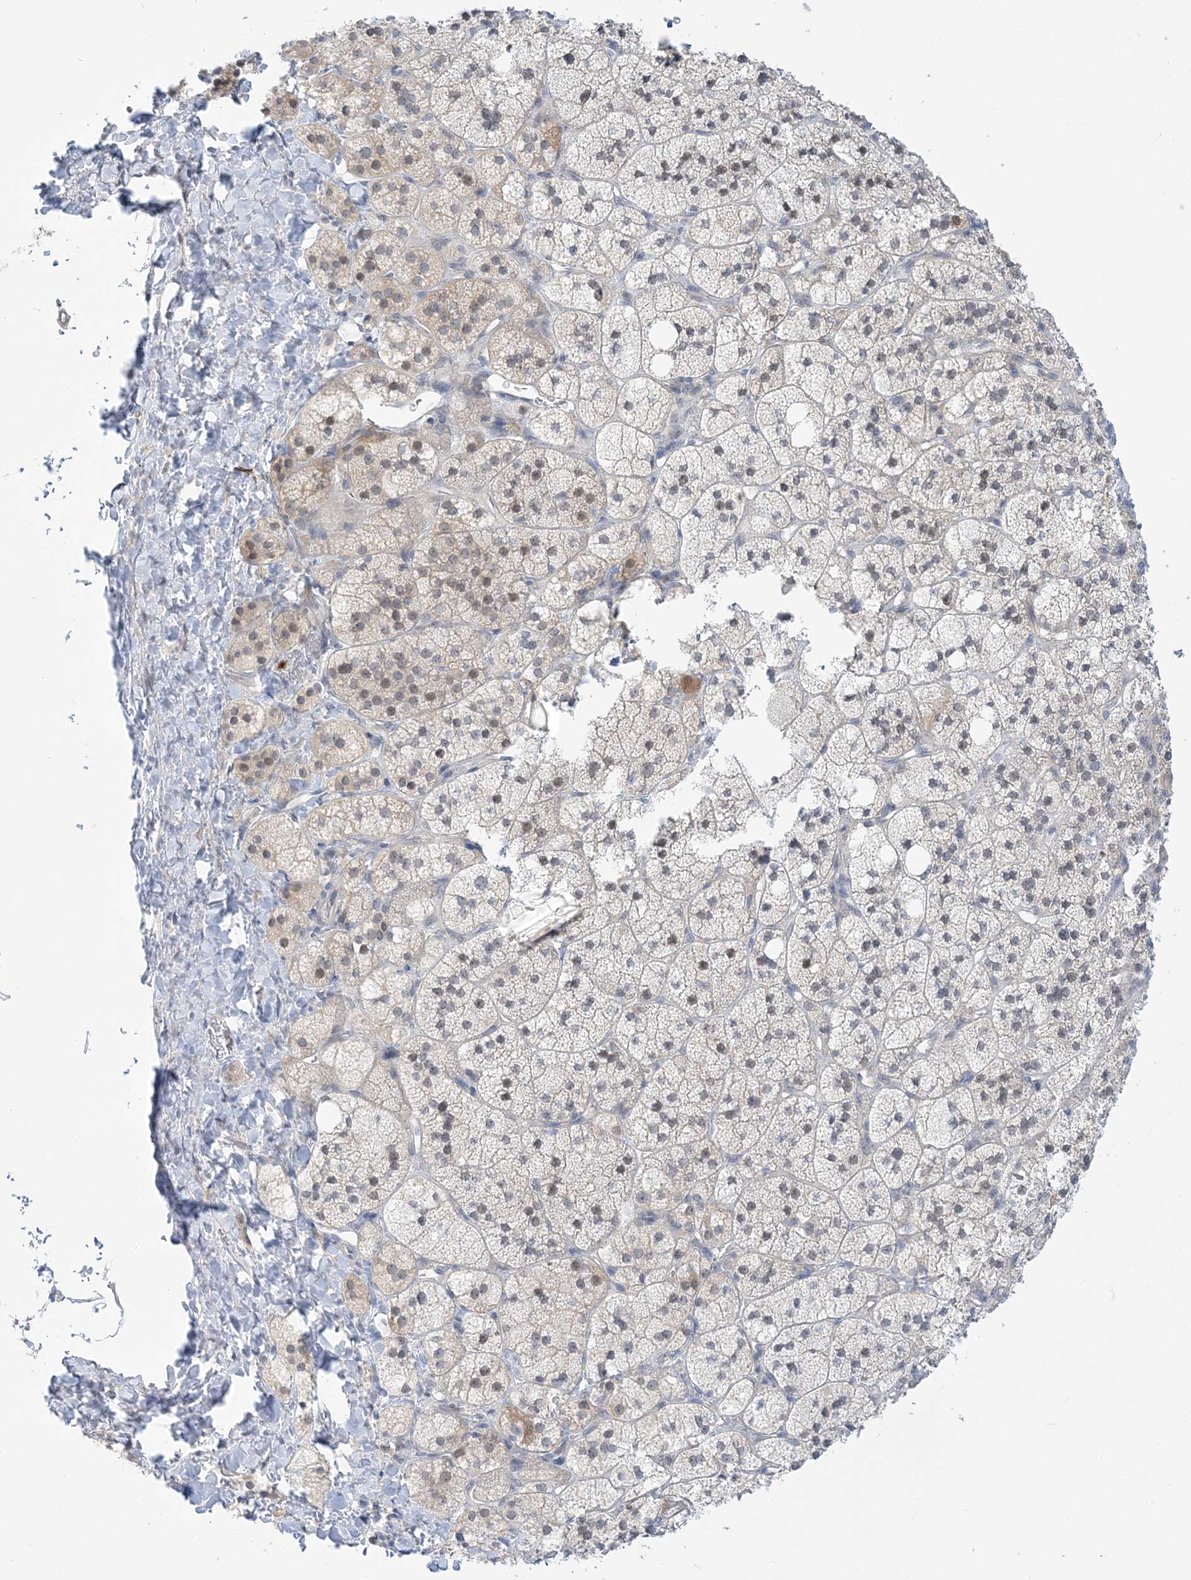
{"staining": {"intensity": "weak", "quantity": "<25%", "location": "cytoplasmic/membranous,nuclear"}, "tissue": "adrenal gland", "cell_type": "Glandular cells", "image_type": "normal", "snomed": [{"axis": "morphology", "description": "Normal tissue, NOS"}, {"axis": "topography", "description": "Adrenal gland"}], "caption": "This histopathology image is of benign adrenal gland stained with IHC to label a protein in brown with the nuclei are counter-stained blue. There is no expression in glandular cells.", "gene": "THADA", "patient": {"sex": "male", "age": 61}}